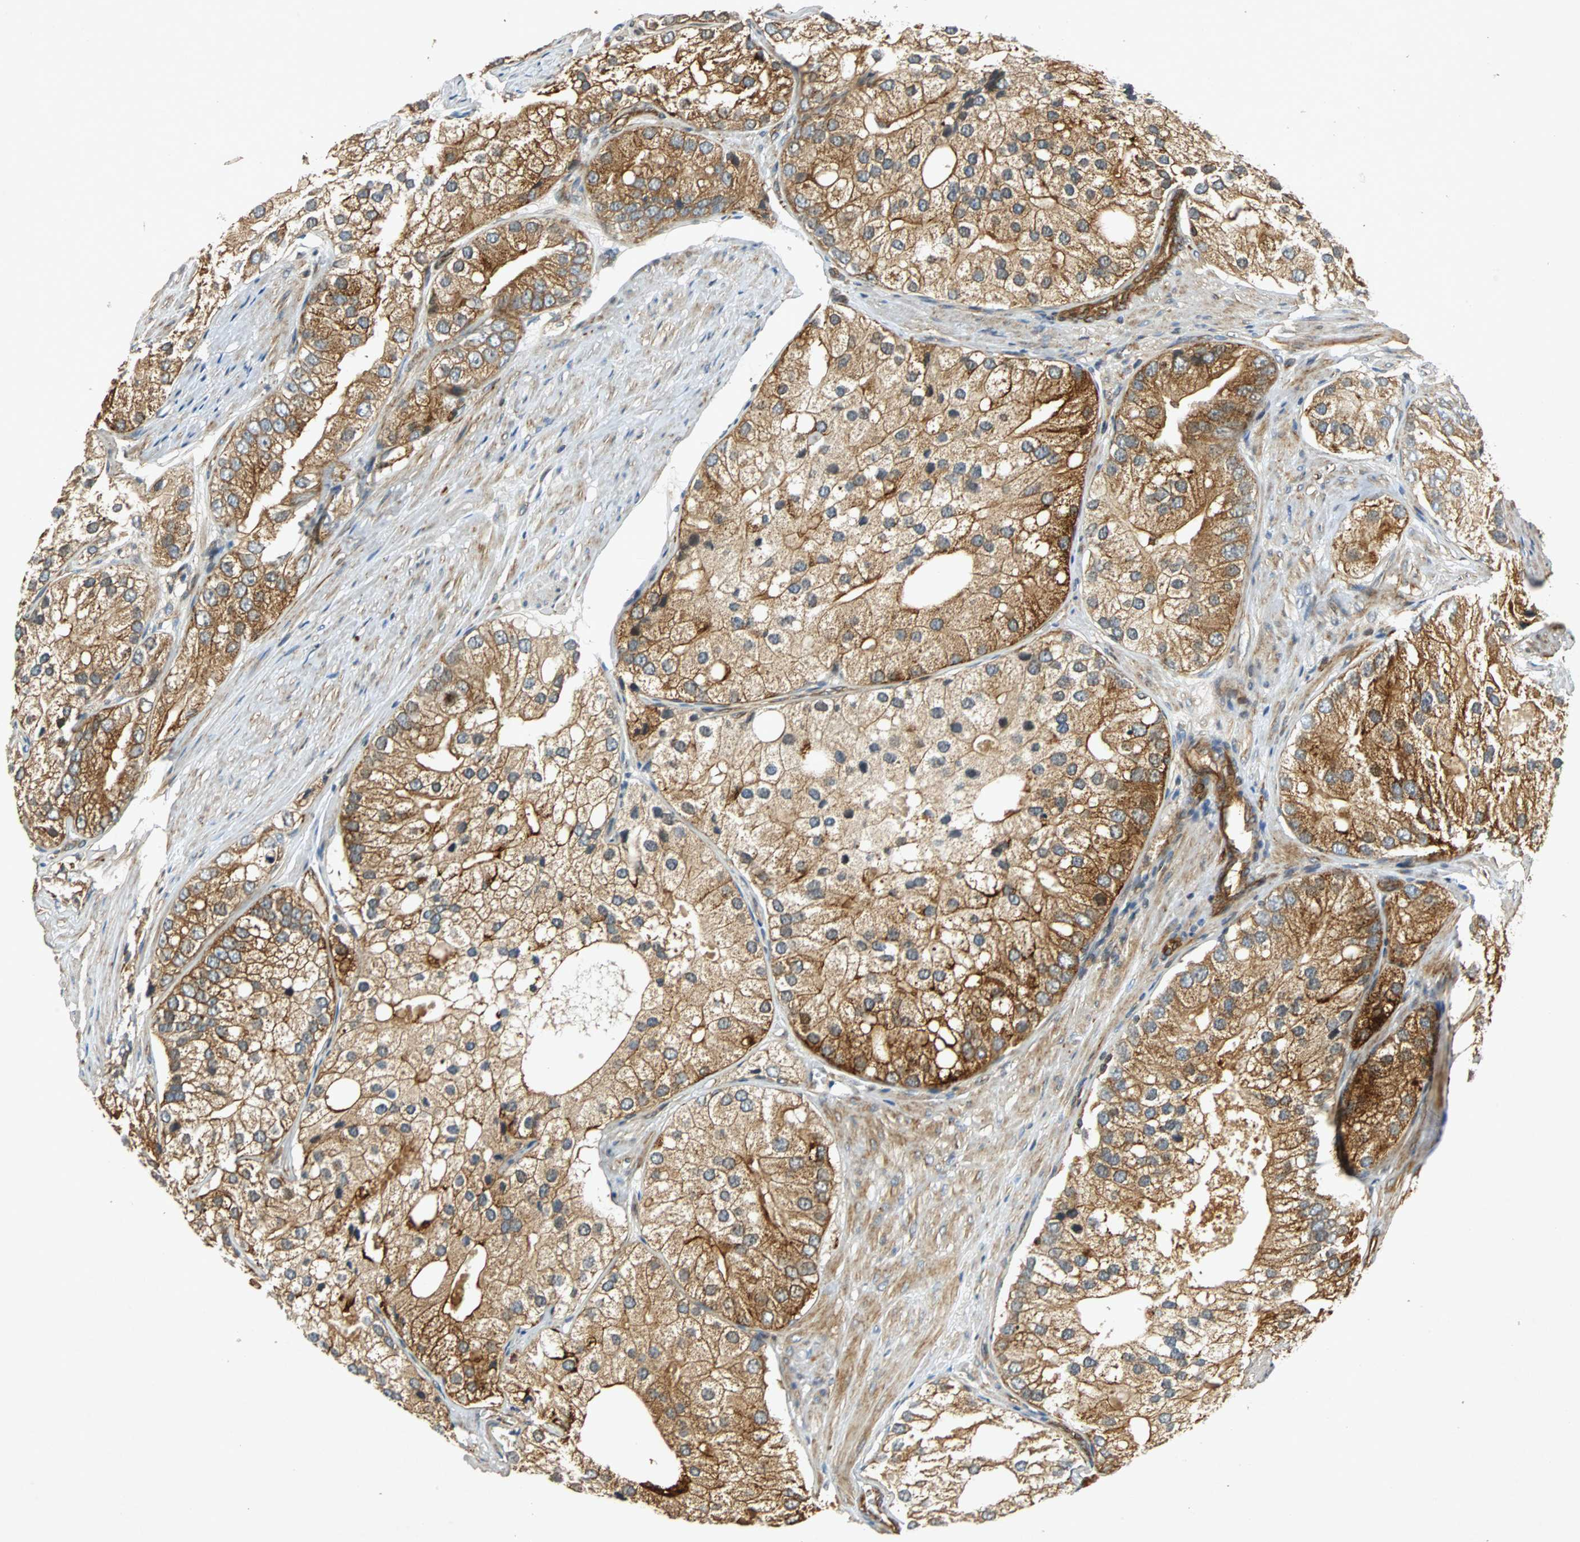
{"staining": {"intensity": "moderate", "quantity": ">75%", "location": "cytoplasmic/membranous"}, "tissue": "prostate cancer", "cell_type": "Tumor cells", "image_type": "cancer", "snomed": [{"axis": "morphology", "description": "Adenocarcinoma, Low grade"}, {"axis": "topography", "description": "Prostate"}], "caption": "Tumor cells display moderate cytoplasmic/membranous staining in about >75% of cells in prostate cancer. (DAB IHC, brown staining for protein, blue staining for nuclei).", "gene": "TUBA4A", "patient": {"sex": "male", "age": 69}}